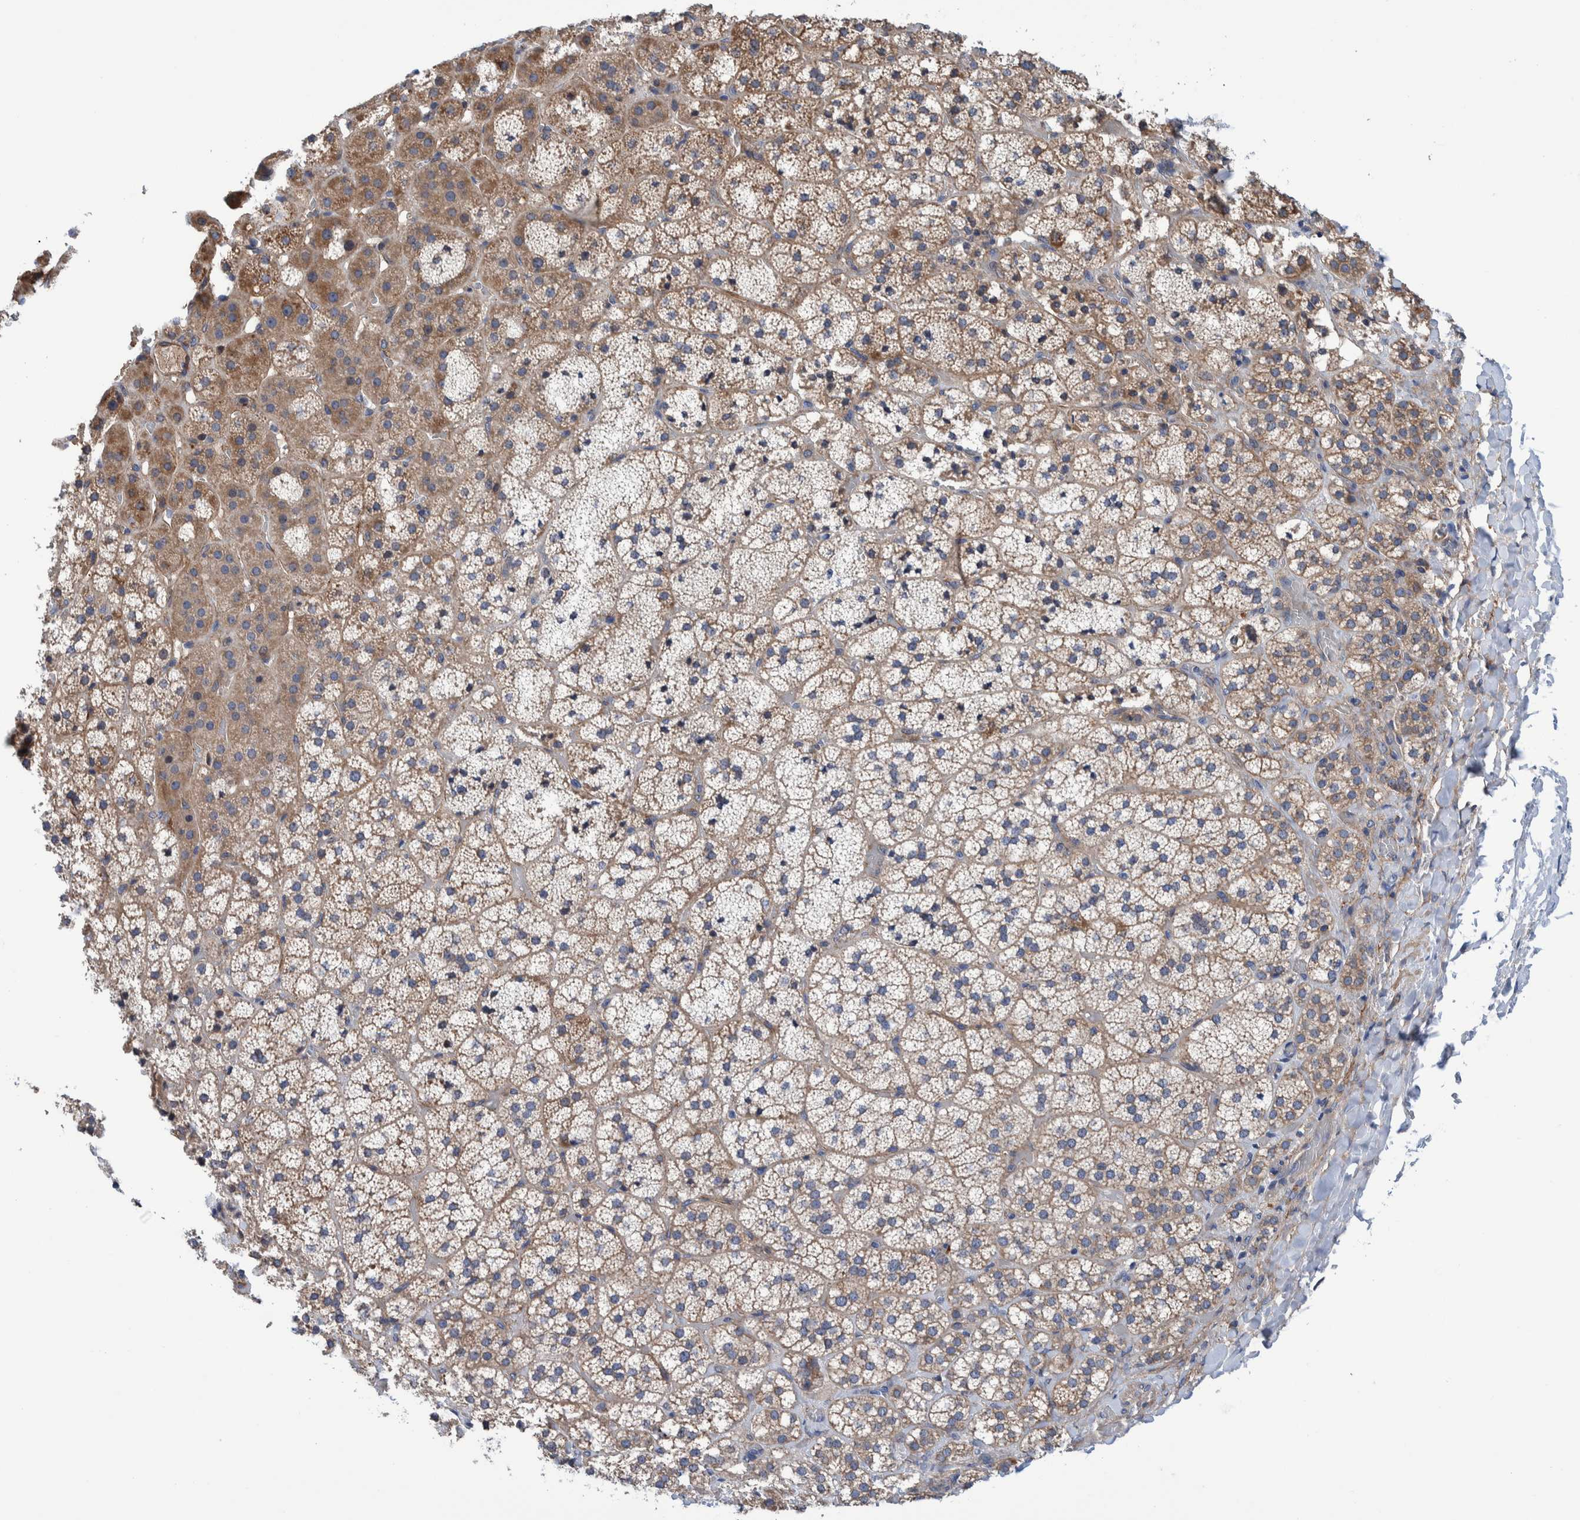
{"staining": {"intensity": "moderate", "quantity": ">75%", "location": "cytoplasmic/membranous"}, "tissue": "adrenal gland", "cell_type": "Glandular cells", "image_type": "normal", "snomed": [{"axis": "morphology", "description": "Normal tissue, NOS"}, {"axis": "topography", "description": "Adrenal gland"}], "caption": "Immunohistochemical staining of normal adrenal gland shows >75% levels of moderate cytoplasmic/membranous protein positivity in about >75% of glandular cells.", "gene": "ENSG00000262660", "patient": {"sex": "female", "age": 44}}